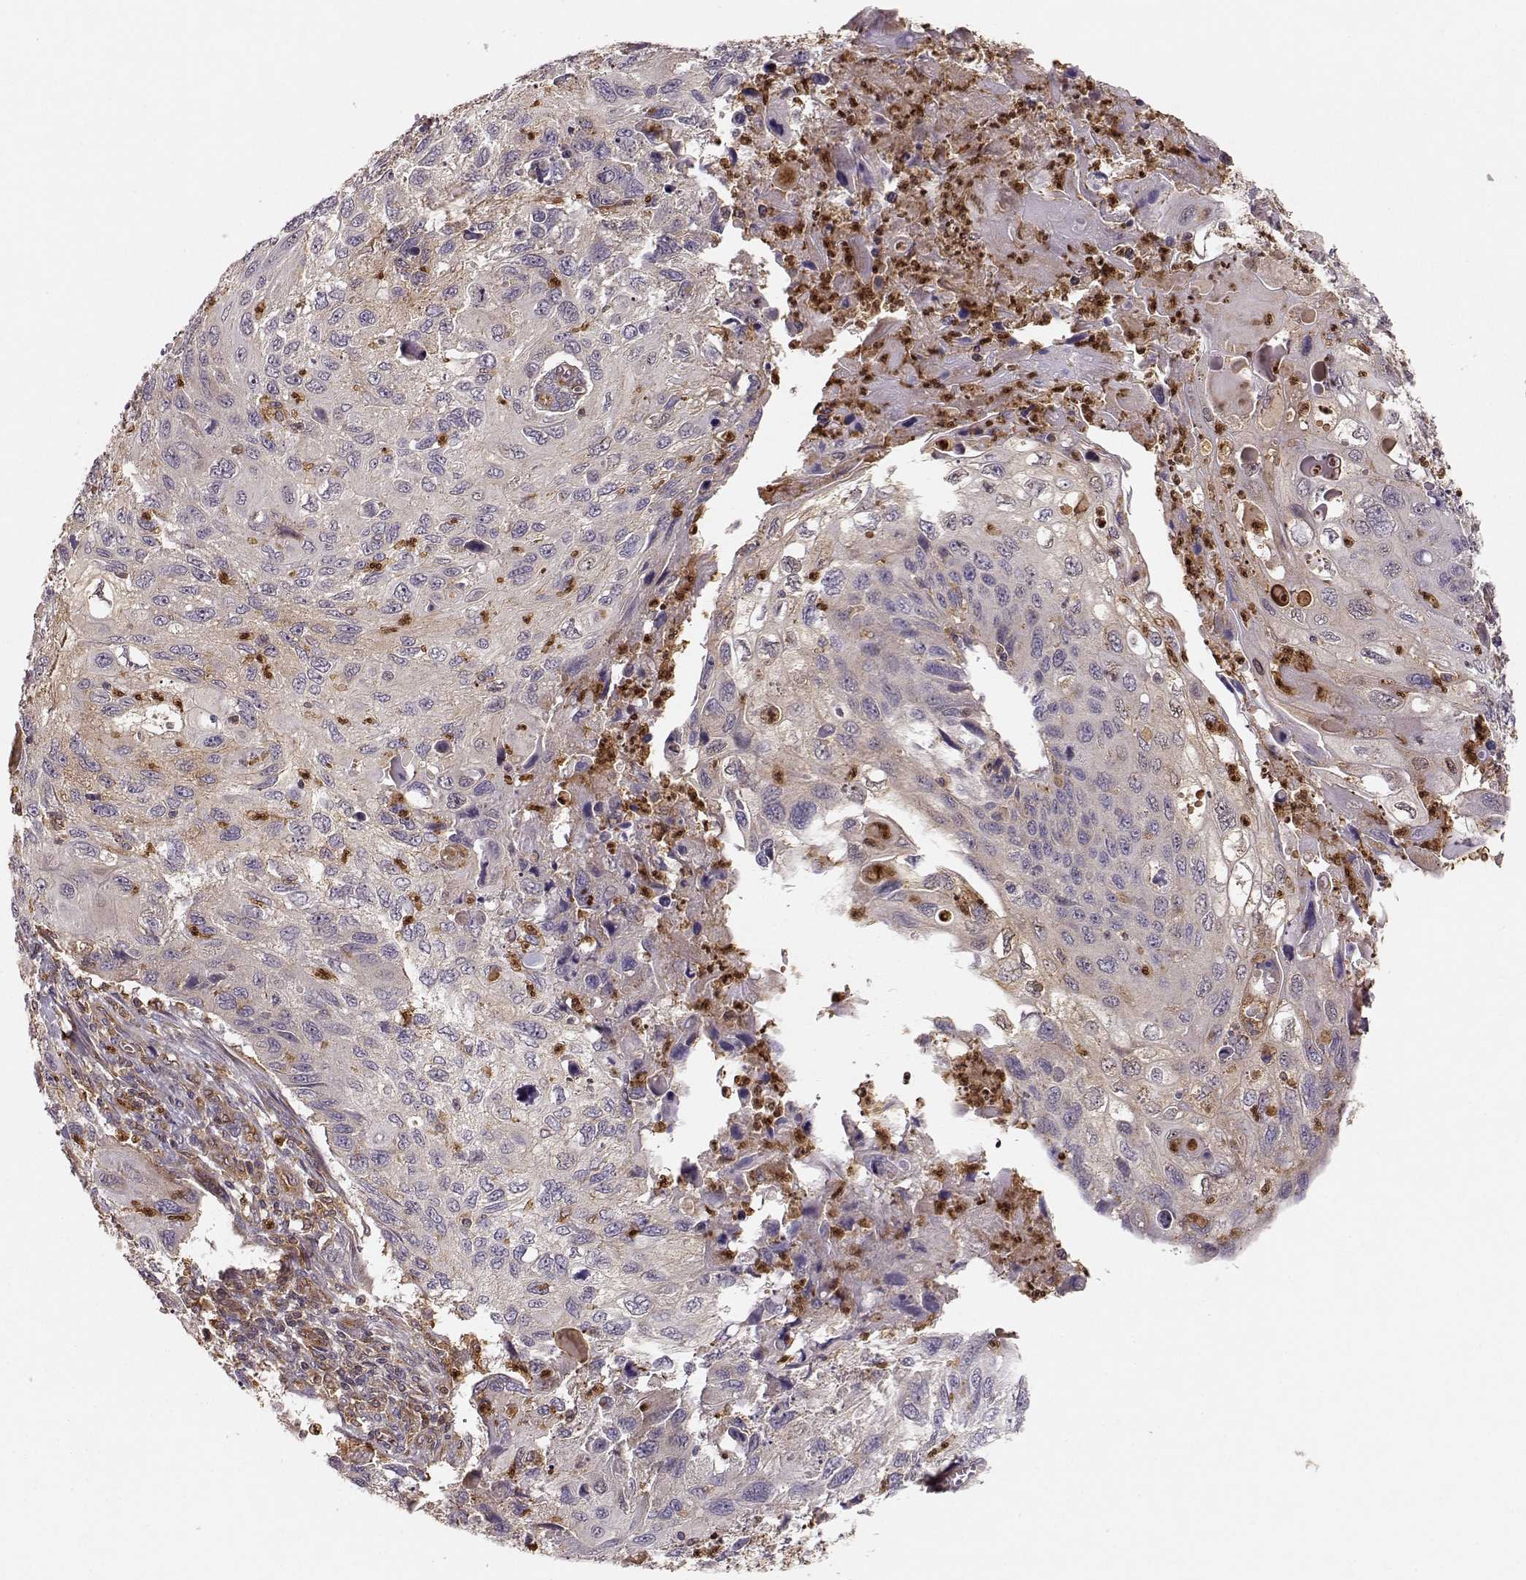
{"staining": {"intensity": "weak", "quantity": ">75%", "location": "cytoplasmic/membranous"}, "tissue": "cervical cancer", "cell_type": "Tumor cells", "image_type": "cancer", "snomed": [{"axis": "morphology", "description": "Squamous cell carcinoma, NOS"}, {"axis": "topography", "description": "Cervix"}], "caption": "Protein staining demonstrates weak cytoplasmic/membranous staining in approximately >75% of tumor cells in cervical squamous cell carcinoma.", "gene": "ARHGEF2", "patient": {"sex": "female", "age": 70}}